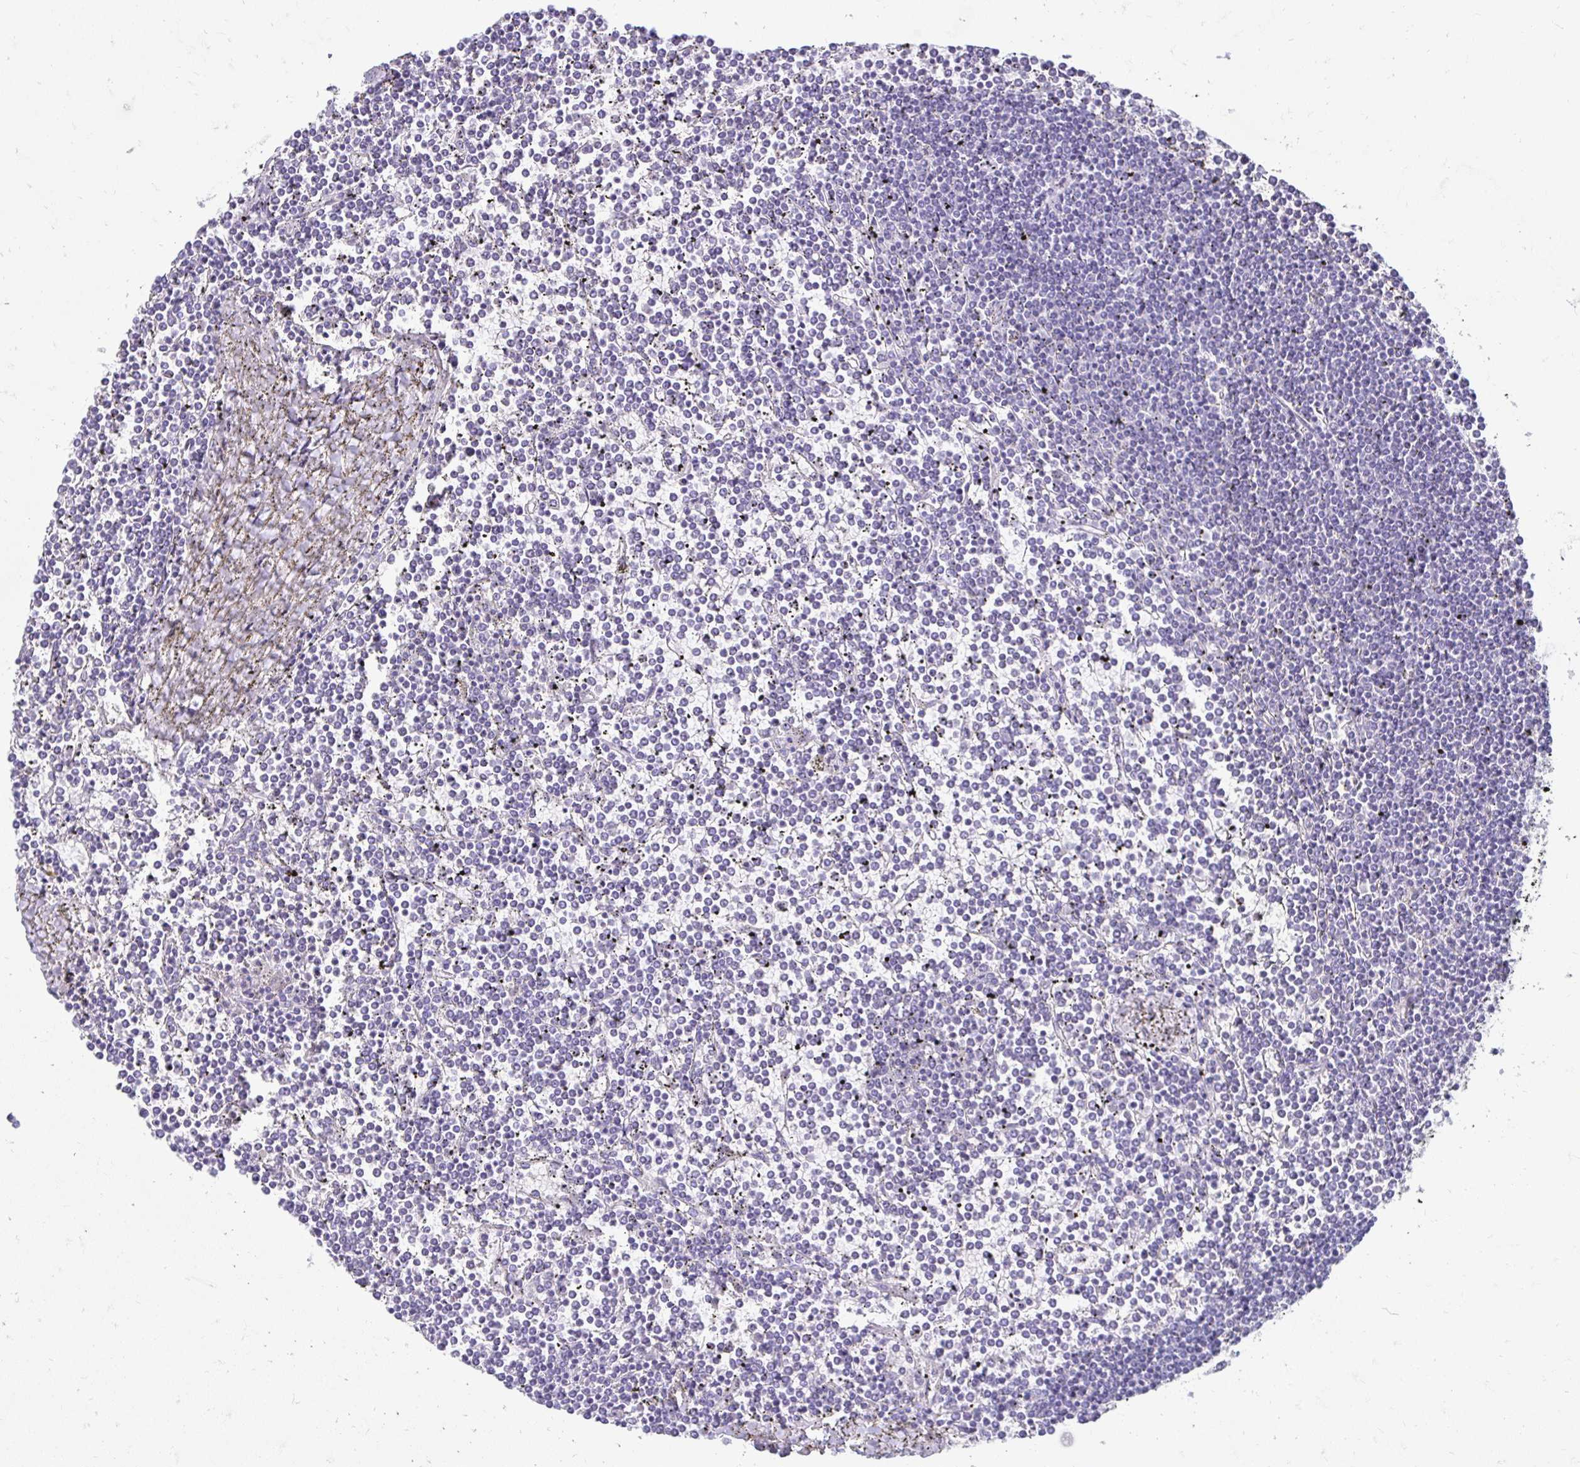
{"staining": {"intensity": "negative", "quantity": "none", "location": "none"}, "tissue": "lymphoma", "cell_type": "Tumor cells", "image_type": "cancer", "snomed": [{"axis": "morphology", "description": "Malignant lymphoma, non-Hodgkin's type, Low grade"}, {"axis": "topography", "description": "Spleen"}], "caption": "This is a micrograph of immunohistochemistry staining of lymphoma, which shows no staining in tumor cells.", "gene": "CST6", "patient": {"sex": "female", "age": 19}}